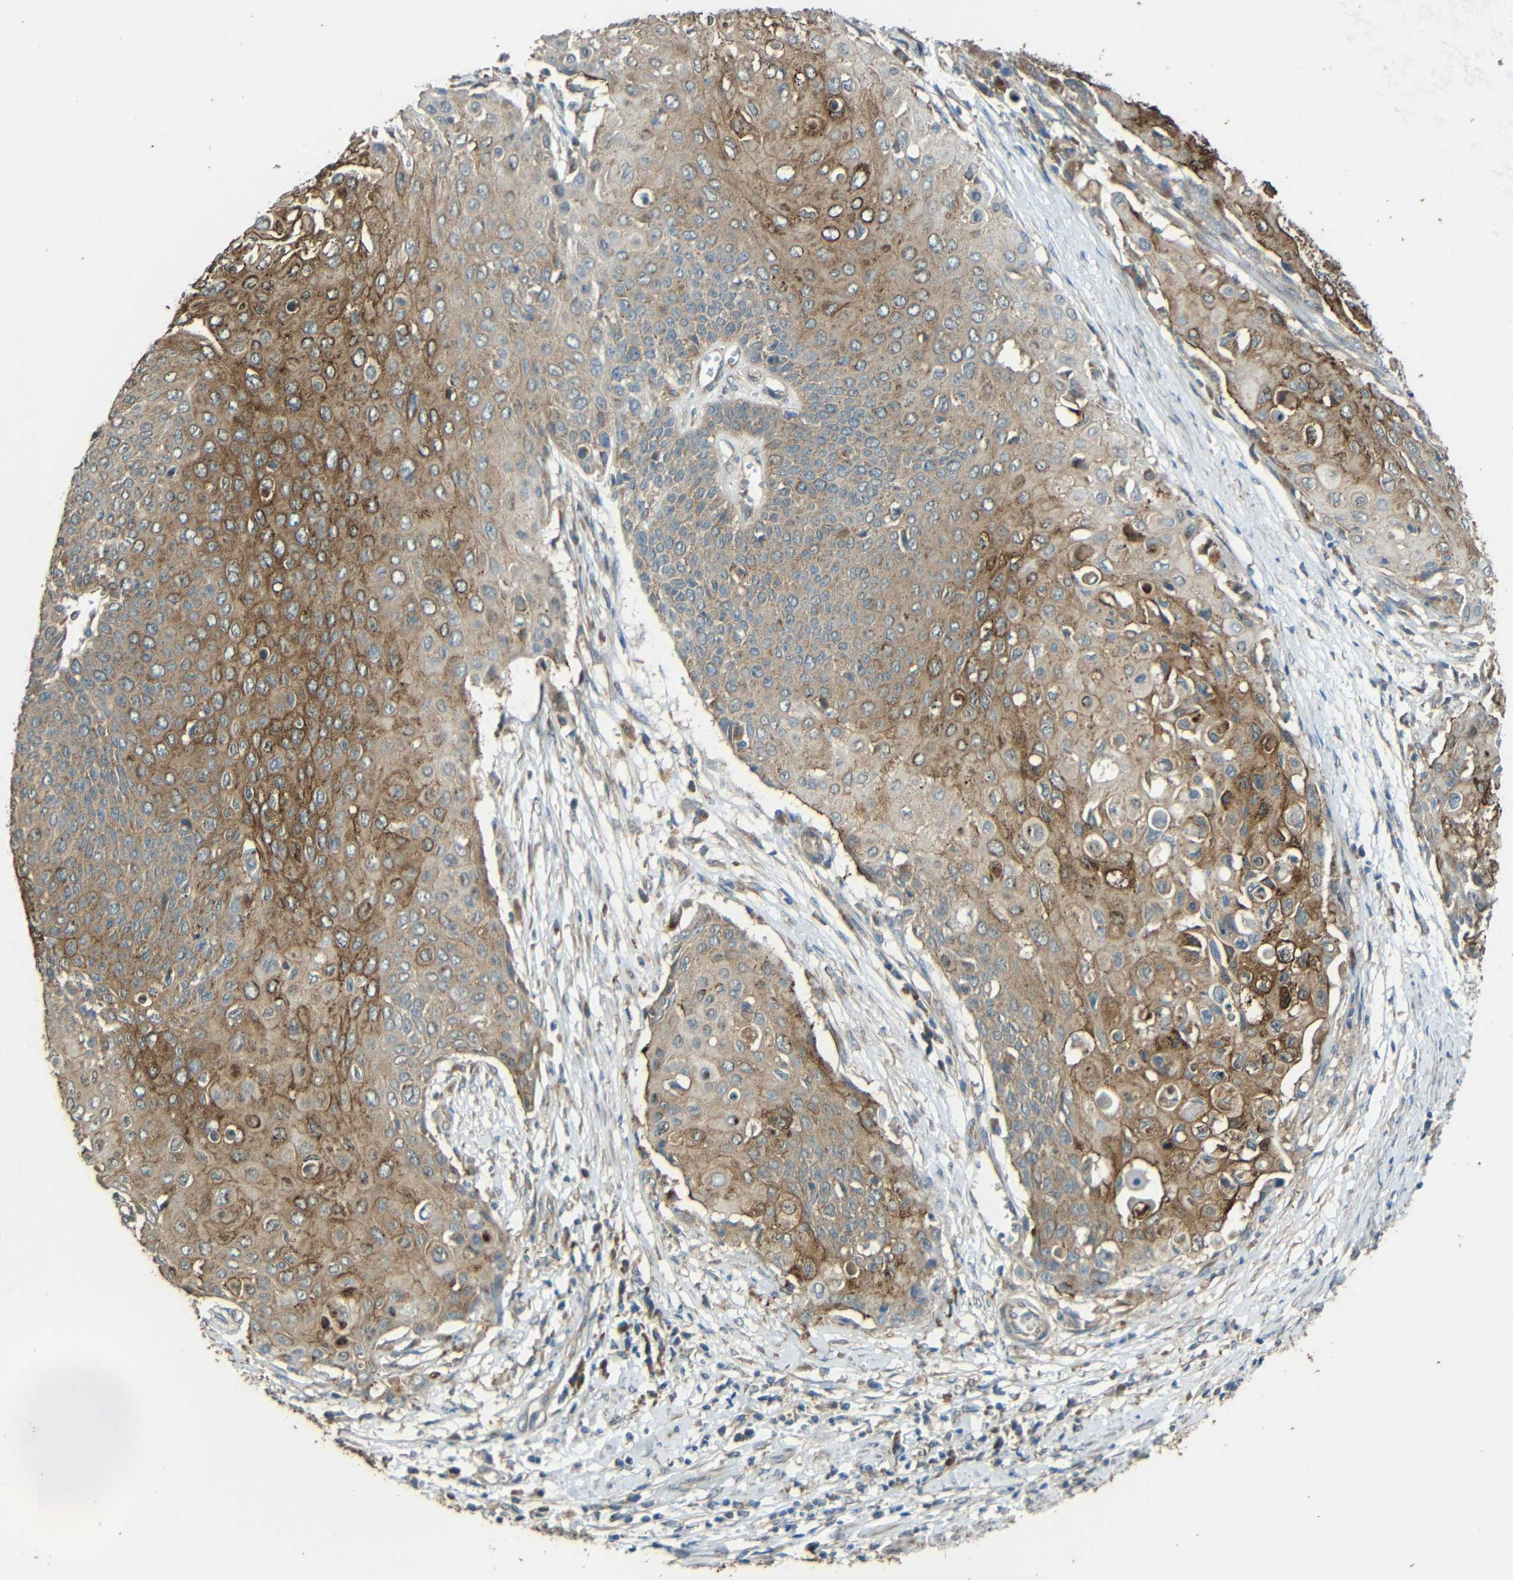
{"staining": {"intensity": "strong", "quantity": "25%-75%", "location": "cytoplasmic/membranous"}, "tissue": "cervical cancer", "cell_type": "Tumor cells", "image_type": "cancer", "snomed": [{"axis": "morphology", "description": "Squamous cell carcinoma, NOS"}, {"axis": "topography", "description": "Cervix"}], "caption": "This micrograph demonstrates immunohistochemistry (IHC) staining of cervical cancer, with high strong cytoplasmic/membranous positivity in approximately 25%-75% of tumor cells.", "gene": "ACACA", "patient": {"sex": "female", "age": 39}}